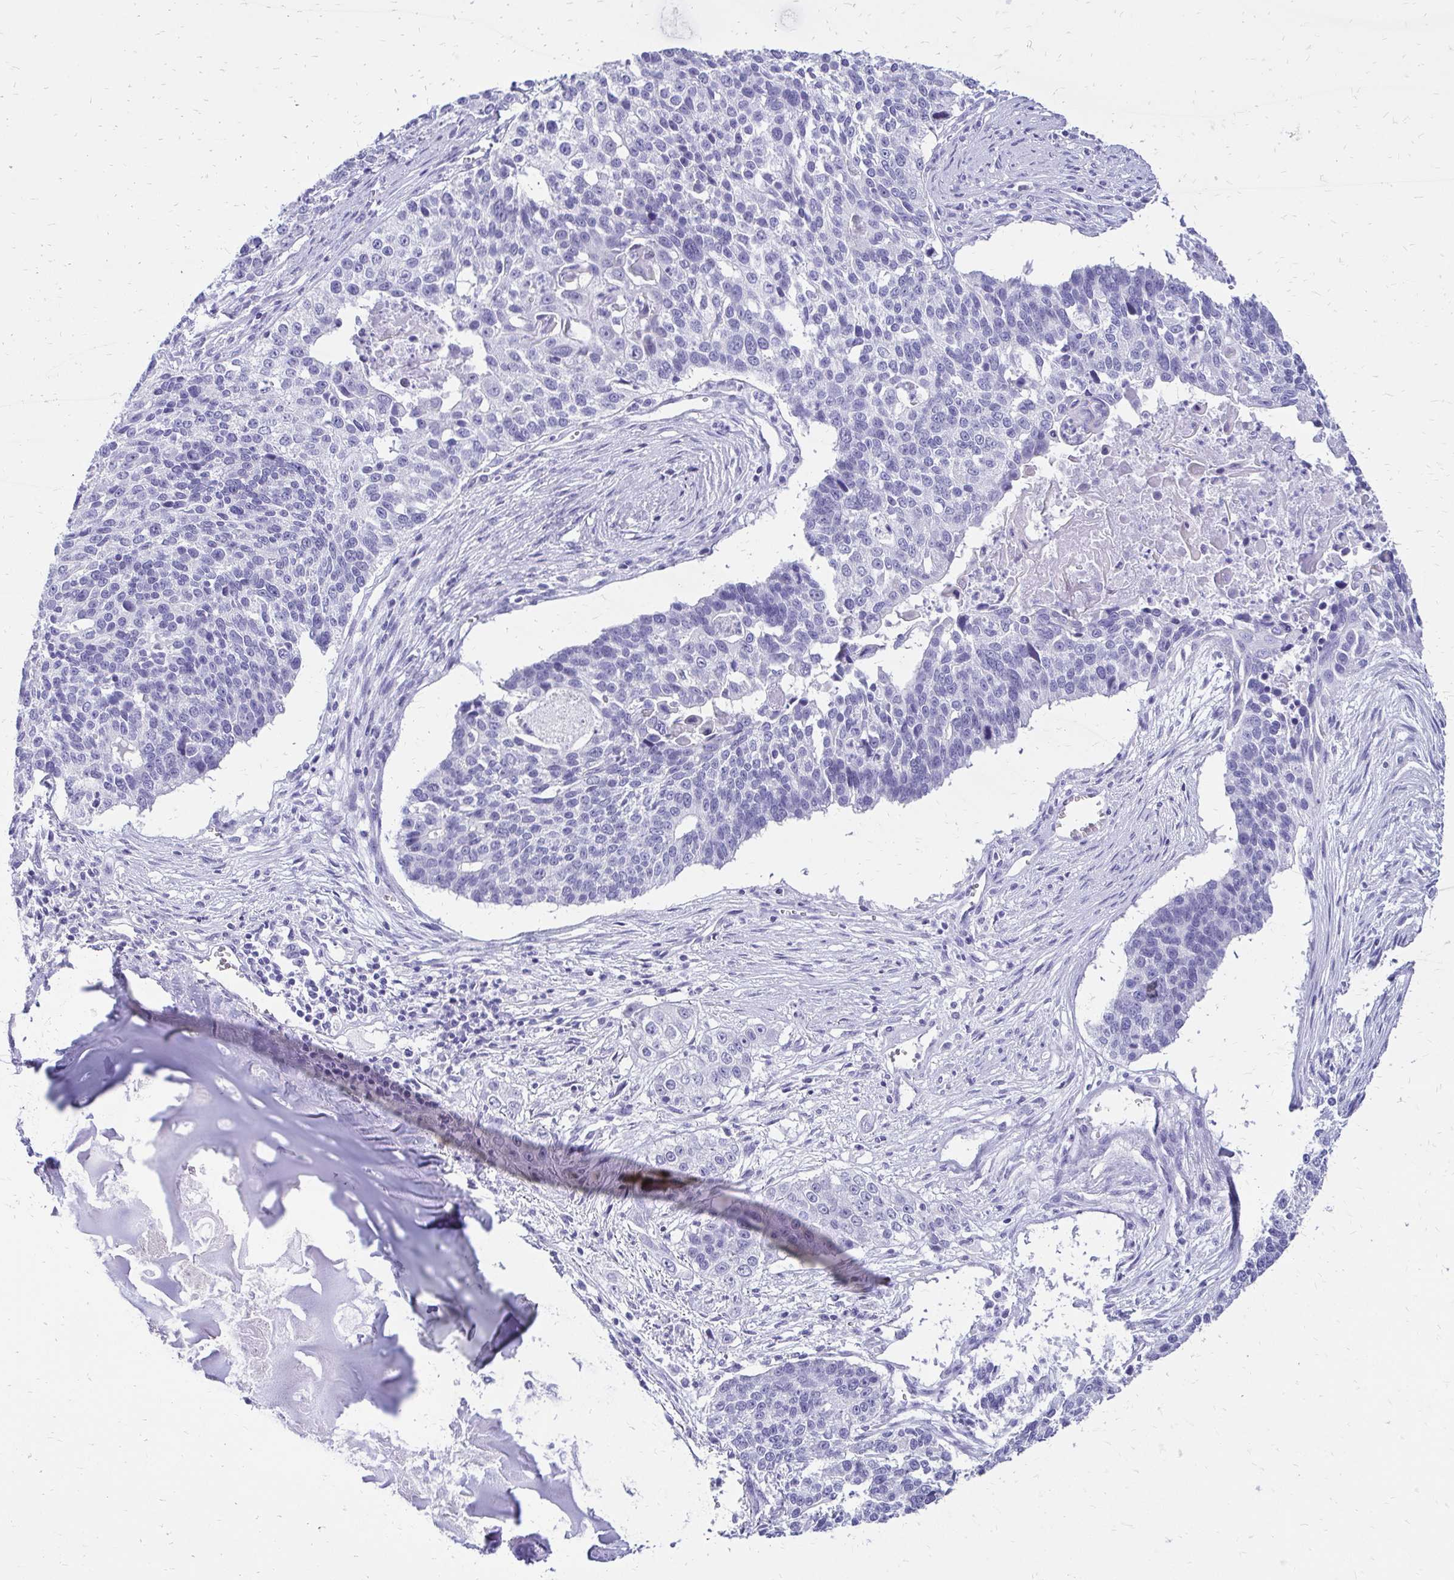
{"staining": {"intensity": "negative", "quantity": "none", "location": "none"}, "tissue": "lung cancer", "cell_type": "Tumor cells", "image_type": "cancer", "snomed": [{"axis": "morphology", "description": "Squamous cell carcinoma, NOS"}, {"axis": "morphology", "description": "Squamous cell carcinoma, metastatic, NOS"}, {"axis": "topography", "description": "Lung"}, {"axis": "topography", "description": "Pleura, NOS"}], "caption": "A photomicrograph of squamous cell carcinoma (lung) stained for a protein shows no brown staining in tumor cells.", "gene": "SLC32A1", "patient": {"sex": "male", "age": 72}}